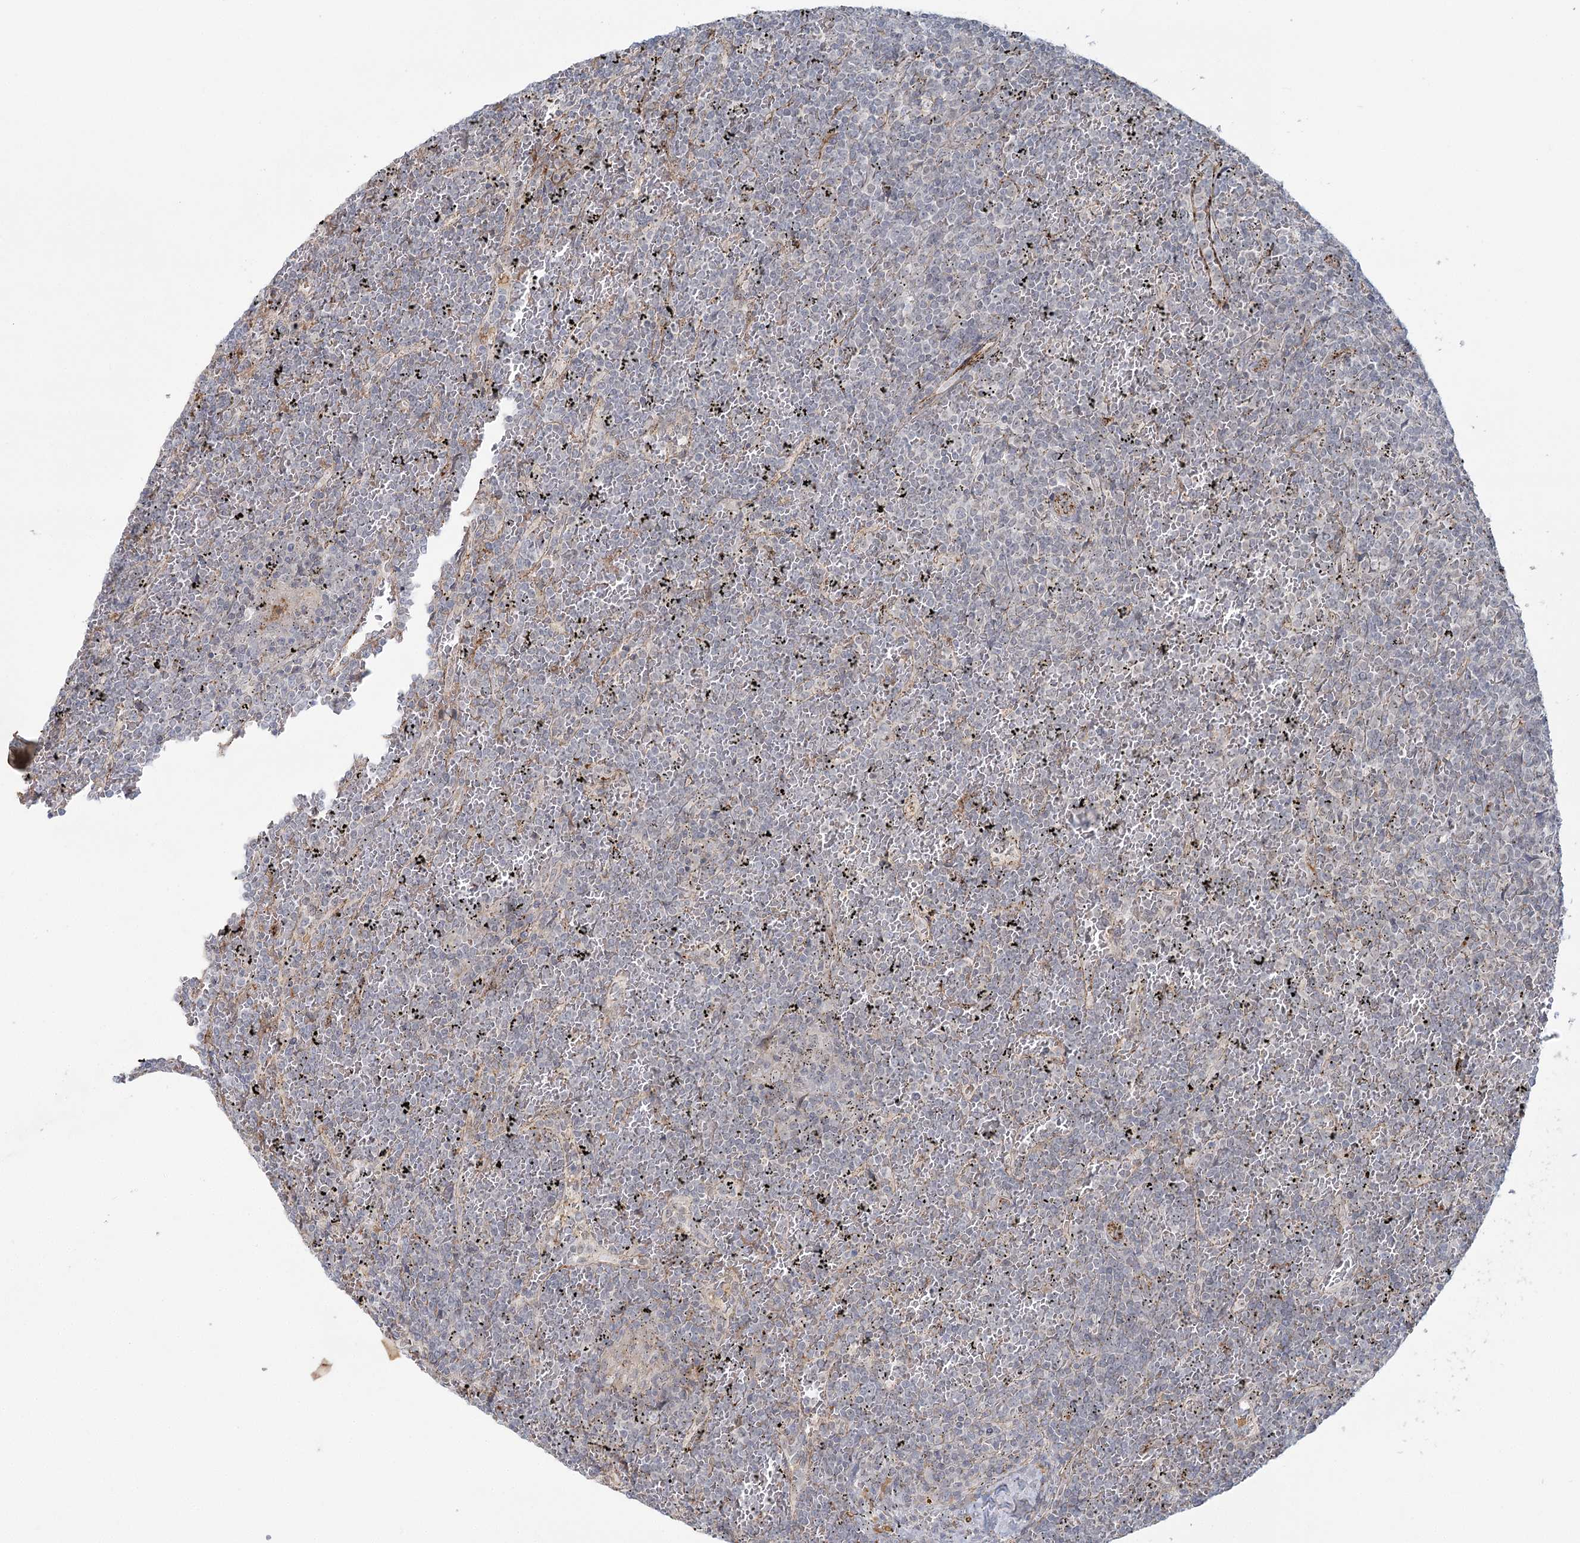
{"staining": {"intensity": "negative", "quantity": "none", "location": "none"}, "tissue": "lymphoma", "cell_type": "Tumor cells", "image_type": "cancer", "snomed": [{"axis": "morphology", "description": "Malignant lymphoma, non-Hodgkin's type, Low grade"}, {"axis": "topography", "description": "Spleen"}], "caption": "Immunohistochemistry (IHC) photomicrograph of lymphoma stained for a protein (brown), which reveals no staining in tumor cells. The staining was performed using DAB to visualize the protein expression in brown, while the nuclei were stained in blue with hematoxylin (Magnification: 20x).", "gene": "KBTBD4", "patient": {"sex": "female", "age": 19}}